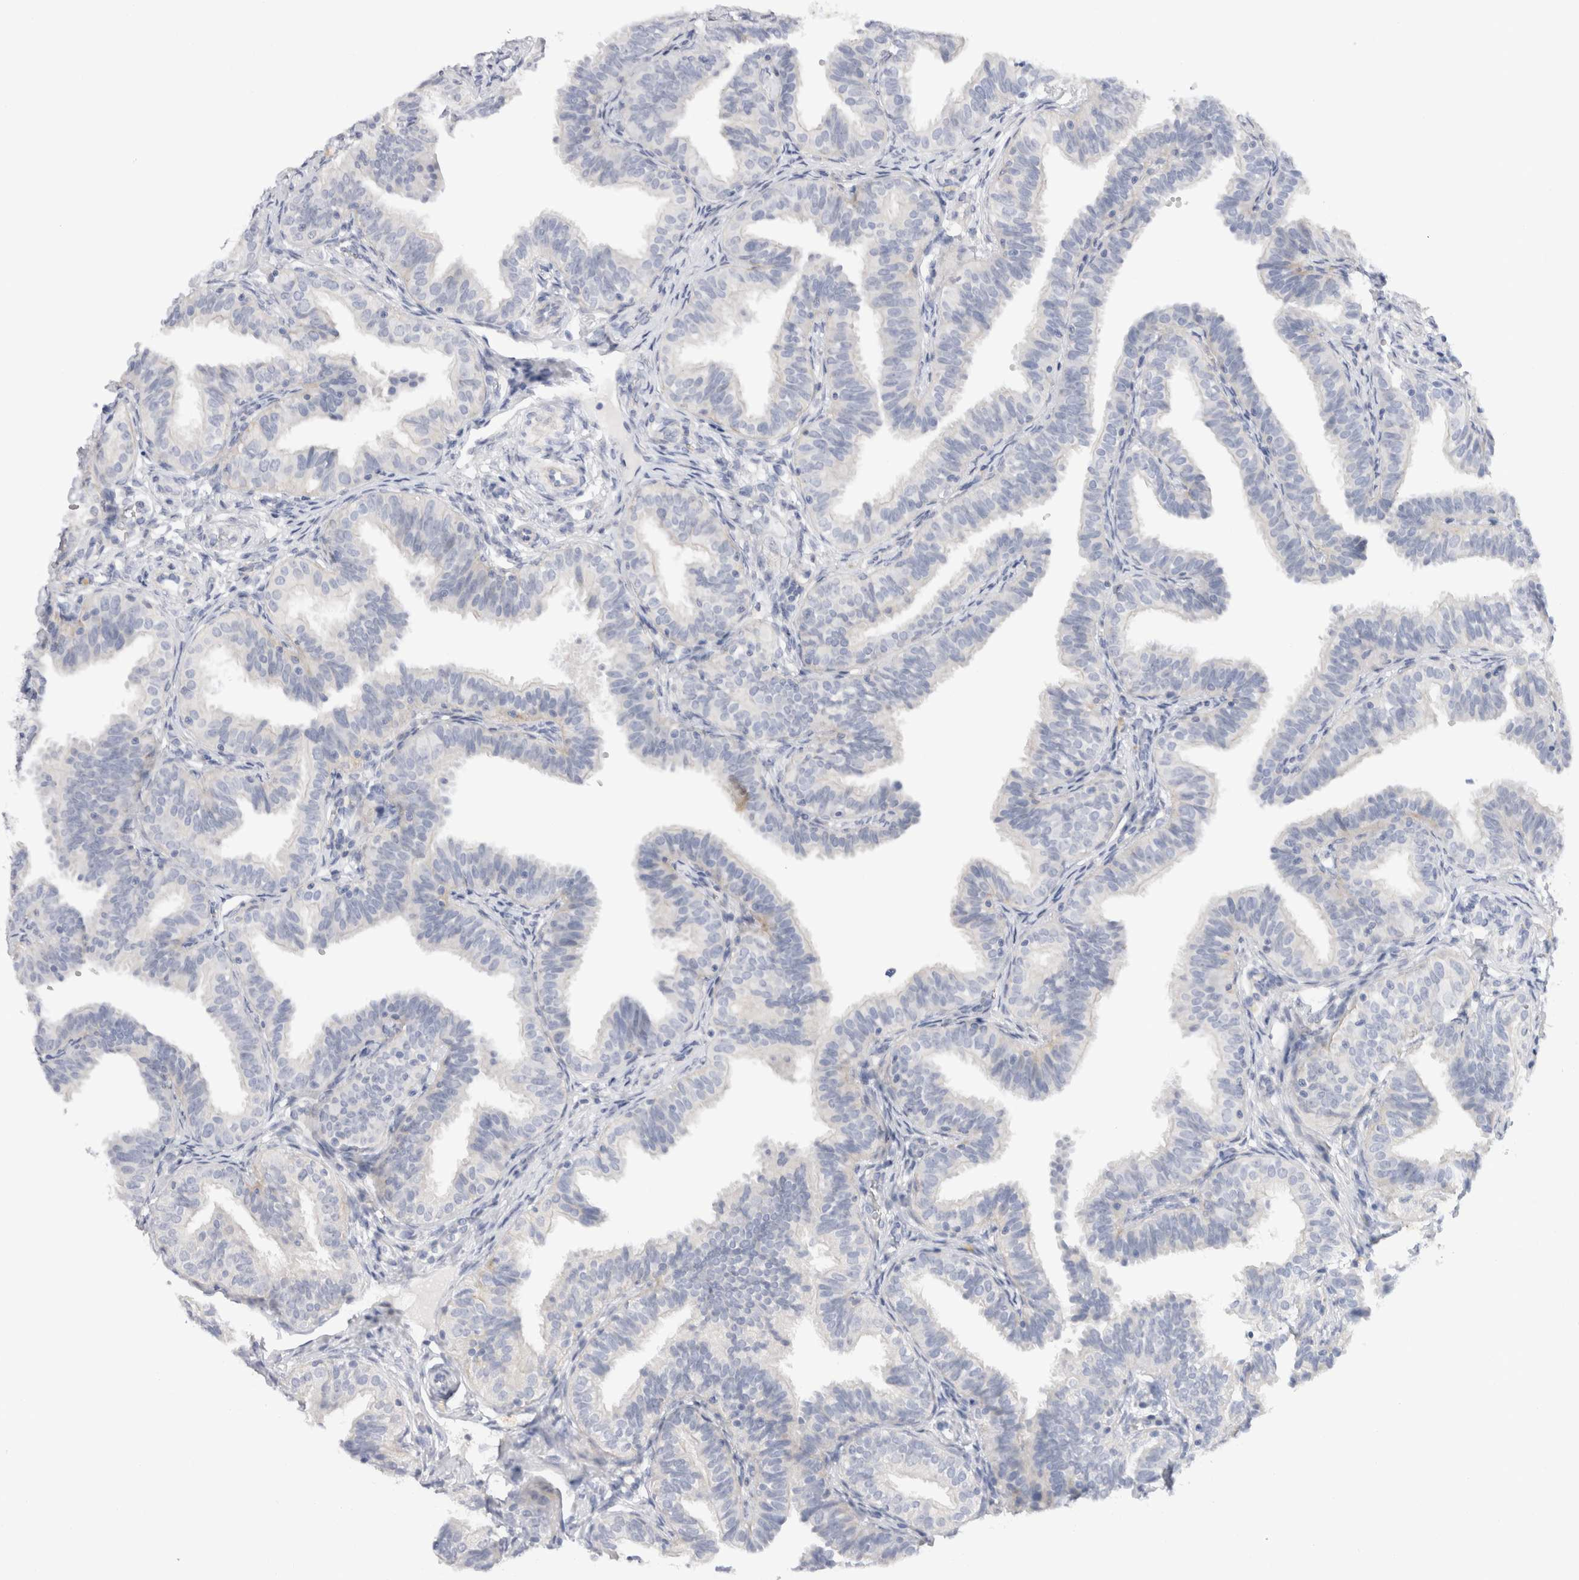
{"staining": {"intensity": "negative", "quantity": "none", "location": "none"}, "tissue": "fallopian tube", "cell_type": "Glandular cells", "image_type": "normal", "snomed": [{"axis": "morphology", "description": "Normal tissue, NOS"}, {"axis": "topography", "description": "Fallopian tube"}], "caption": "This is a micrograph of immunohistochemistry staining of benign fallopian tube, which shows no positivity in glandular cells. The staining is performed using DAB (3,3'-diaminobenzidine) brown chromogen with nuclei counter-stained in using hematoxylin.", "gene": "SPINK2", "patient": {"sex": "female", "age": 35}}